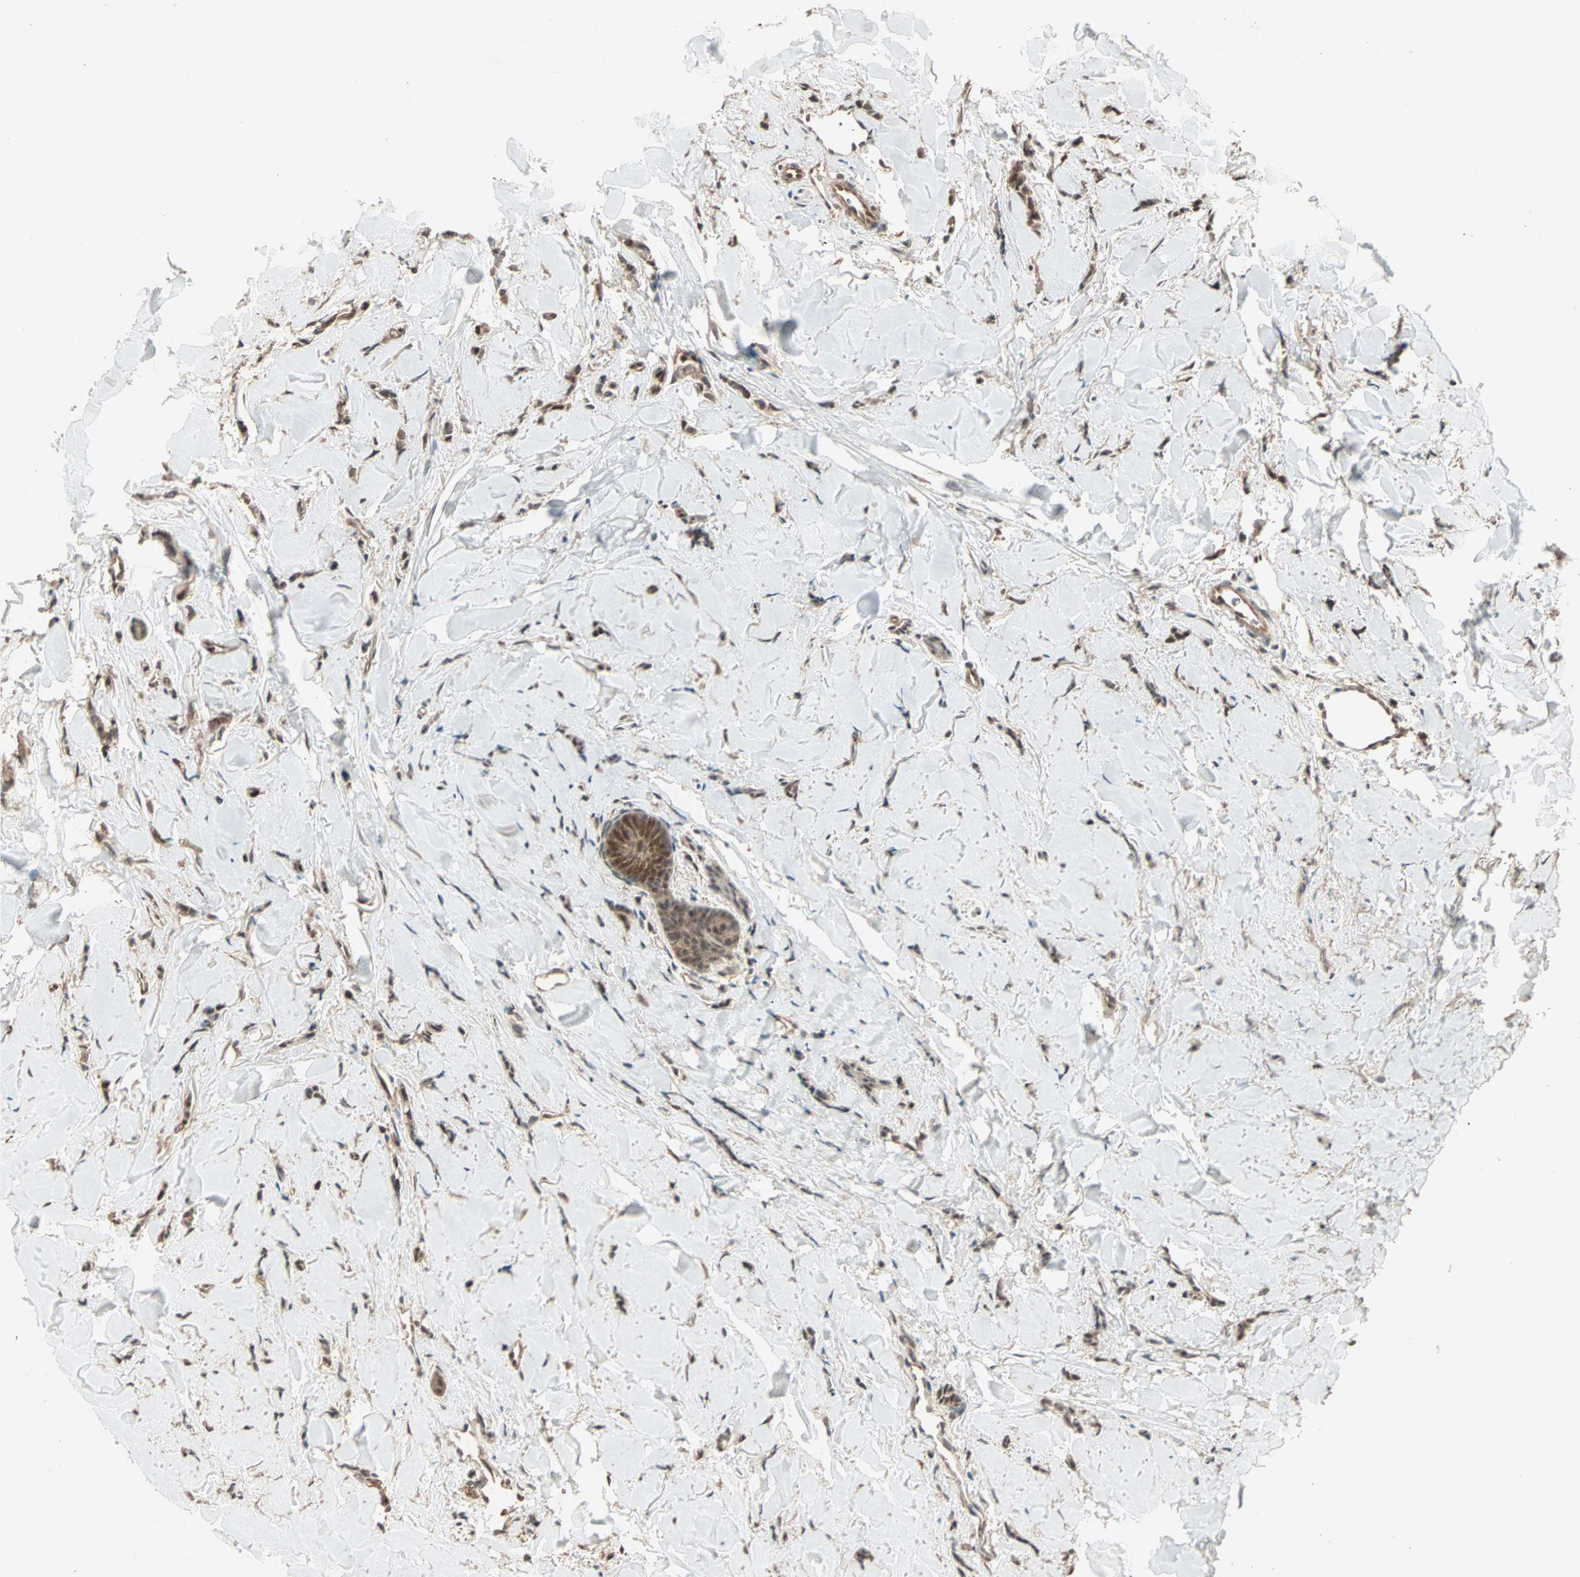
{"staining": {"intensity": "moderate", "quantity": ">75%", "location": "cytoplasmic/membranous,nuclear"}, "tissue": "breast cancer", "cell_type": "Tumor cells", "image_type": "cancer", "snomed": [{"axis": "morphology", "description": "Lobular carcinoma"}, {"axis": "topography", "description": "Skin"}, {"axis": "topography", "description": "Breast"}], "caption": "Brown immunohistochemical staining in human breast cancer reveals moderate cytoplasmic/membranous and nuclear positivity in about >75% of tumor cells.", "gene": "ZBTB33", "patient": {"sex": "female", "age": 46}}